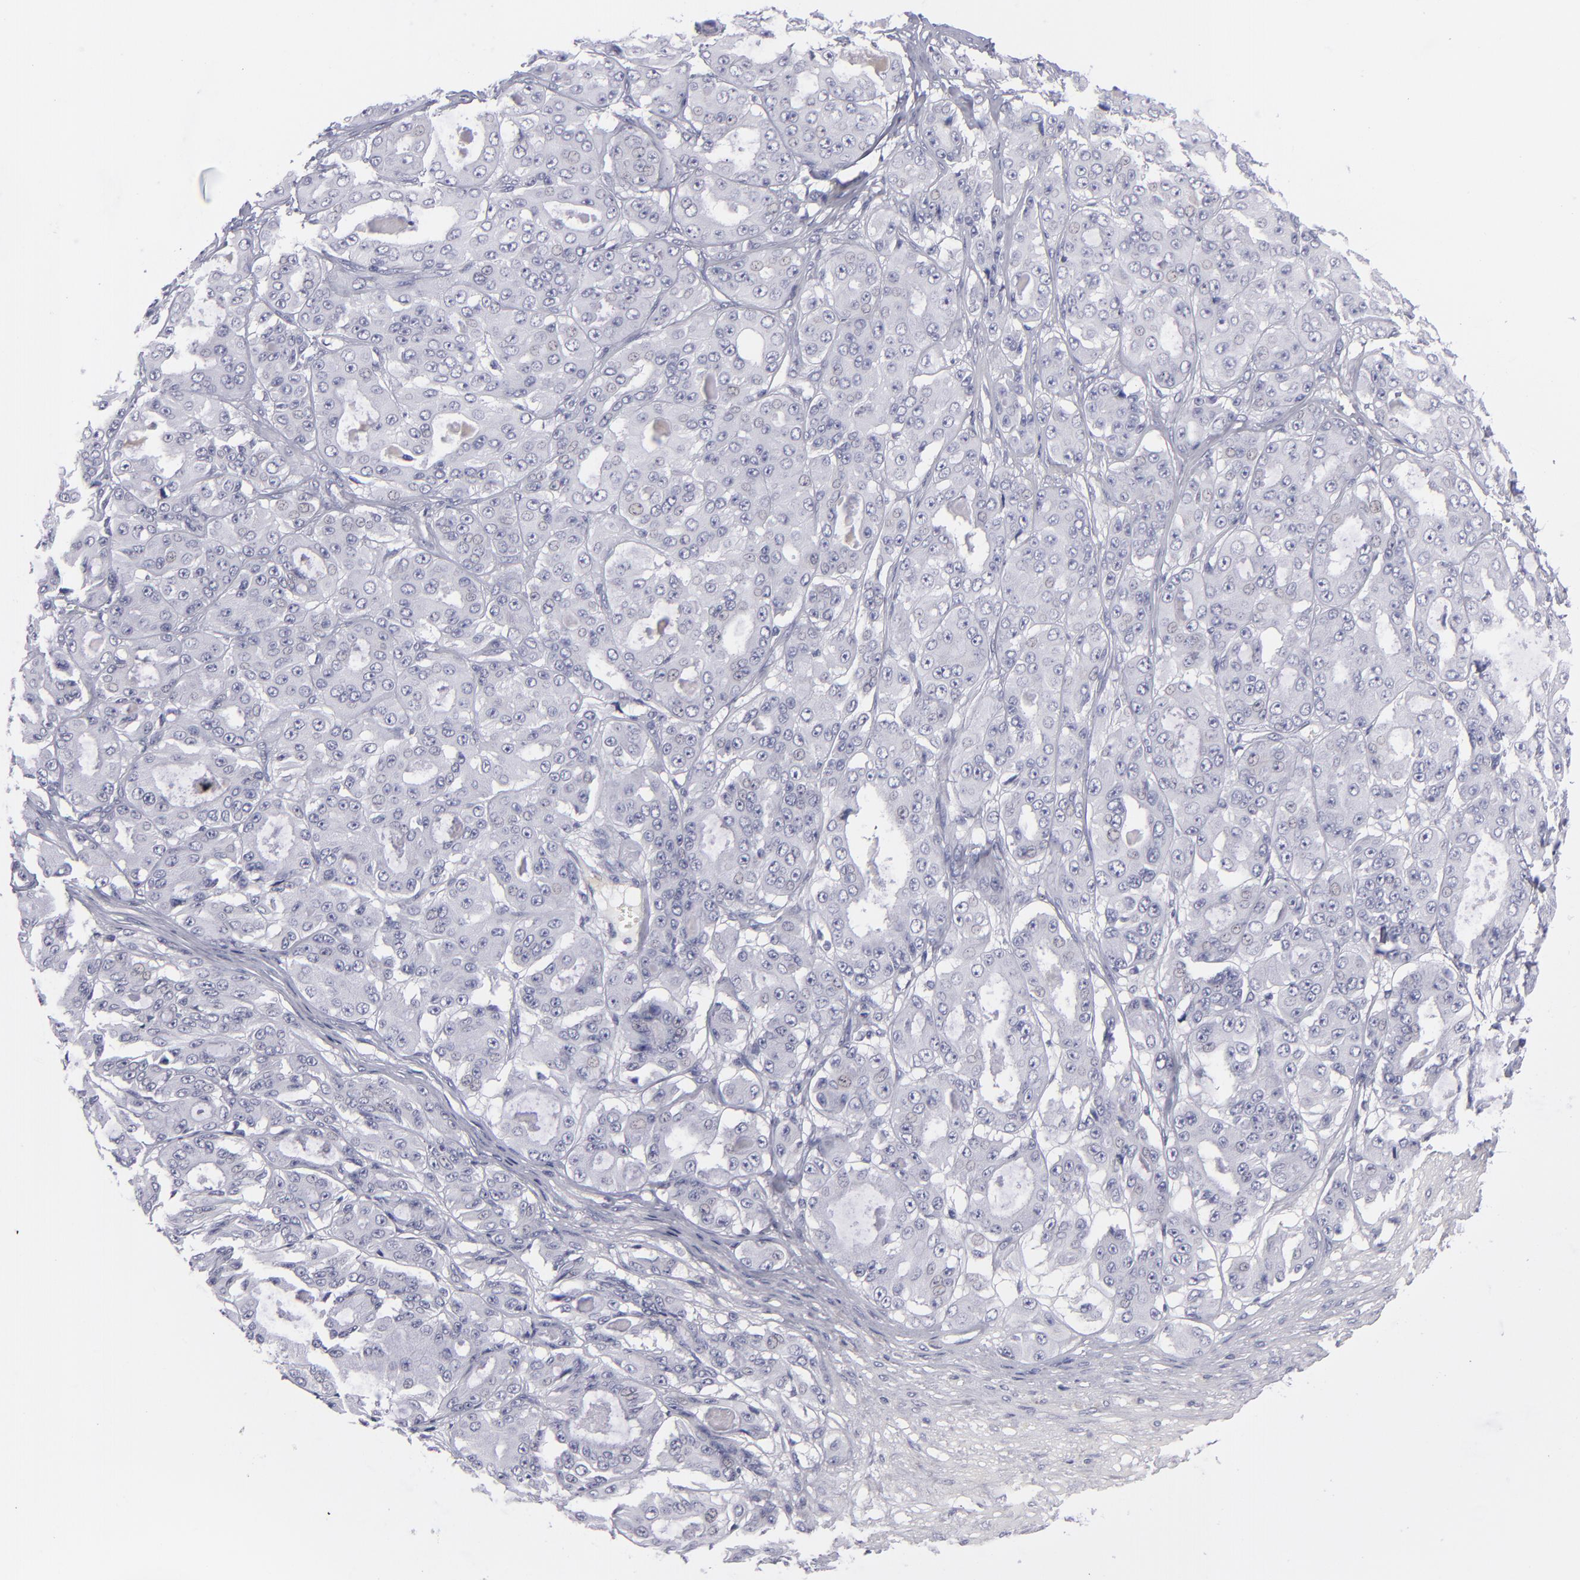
{"staining": {"intensity": "negative", "quantity": "none", "location": "none"}, "tissue": "ovarian cancer", "cell_type": "Tumor cells", "image_type": "cancer", "snomed": [{"axis": "morphology", "description": "Carcinoma, endometroid"}, {"axis": "topography", "description": "Ovary"}], "caption": "Immunohistochemical staining of human ovarian cancer (endometroid carcinoma) reveals no significant staining in tumor cells.", "gene": "MYH11", "patient": {"sex": "female", "age": 61}}